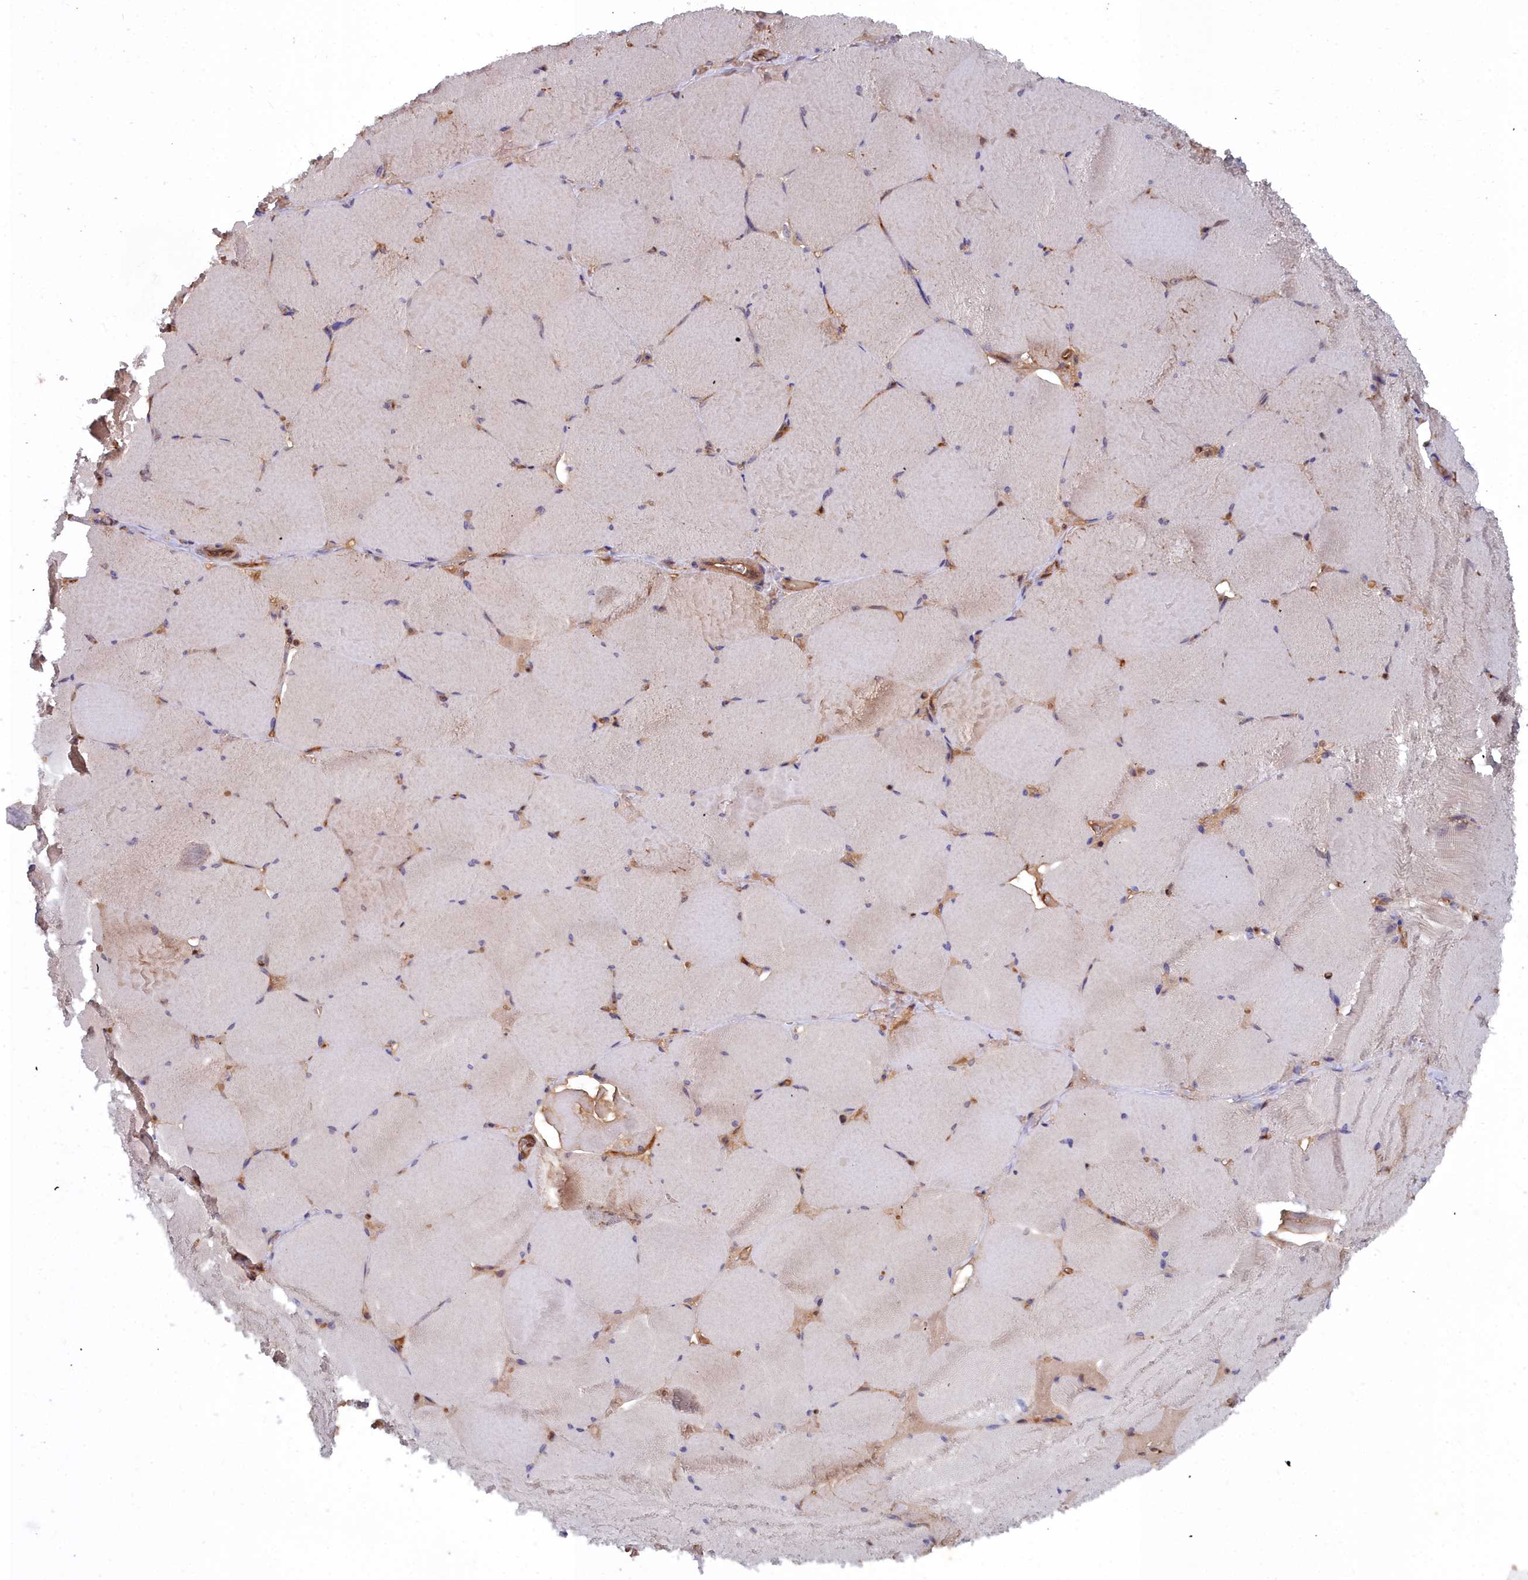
{"staining": {"intensity": "negative", "quantity": "none", "location": "none"}, "tissue": "skeletal muscle", "cell_type": "Myocytes", "image_type": "normal", "snomed": [{"axis": "morphology", "description": "Normal tissue, NOS"}, {"axis": "topography", "description": "Skeletal muscle"}, {"axis": "topography", "description": "Head-Neck"}], "caption": "This image is of benign skeletal muscle stained with immunohistochemistry (IHC) to label a protein in brown with the nuclei are counter-stained blue. There is no positivity in myocytes. The staining was performed using DAB (3,3'-diaminobenzidine) to visualize the protein expression in brown, while the nuclei were stained in blue with hematoxylin (Magnification: 20x).", "gene": "GFRA2", "patient": {"sex": "male", "age": 66}}